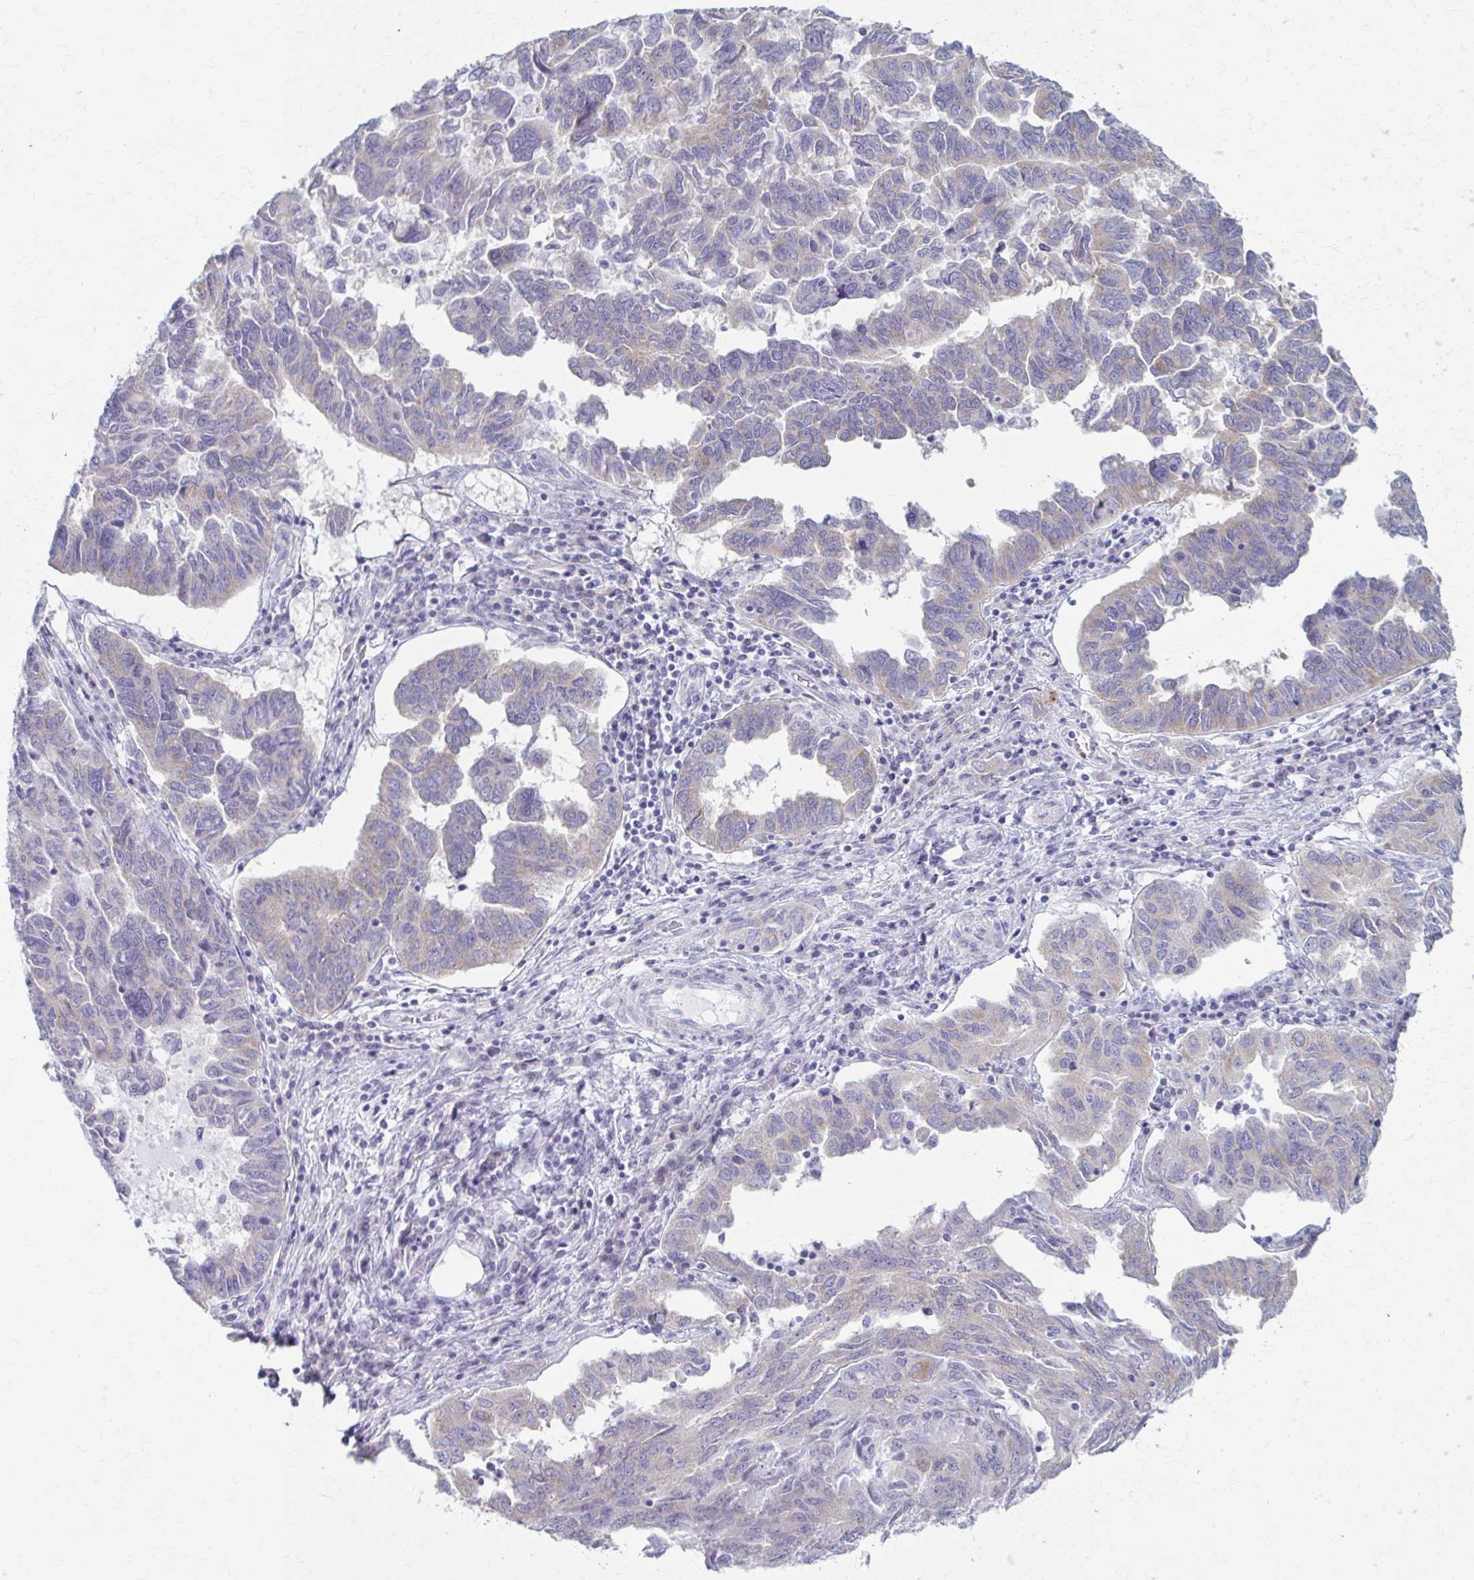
{"staining": {"intensity": "negative", "quantity": "none", "location": "none"}, "tissue": "ovarian cancer", "cell_type": "Tumor cells", "image_type": "cancer", "snomed": [{"axis": "morphology", "description": "Cystadenocarcinoma, serous, NOS"}, {"axis": "topography", "description": "Ovary"}], "caption": "Immunohistochemistry (IHC) histopathology image of human serous cystadenocarcinoma (ovarian) stained for a protein (brown), which shows no staining in tumor cells.", "gene": "PRKRA", "patient": {"sex": "female", "age": 64}}